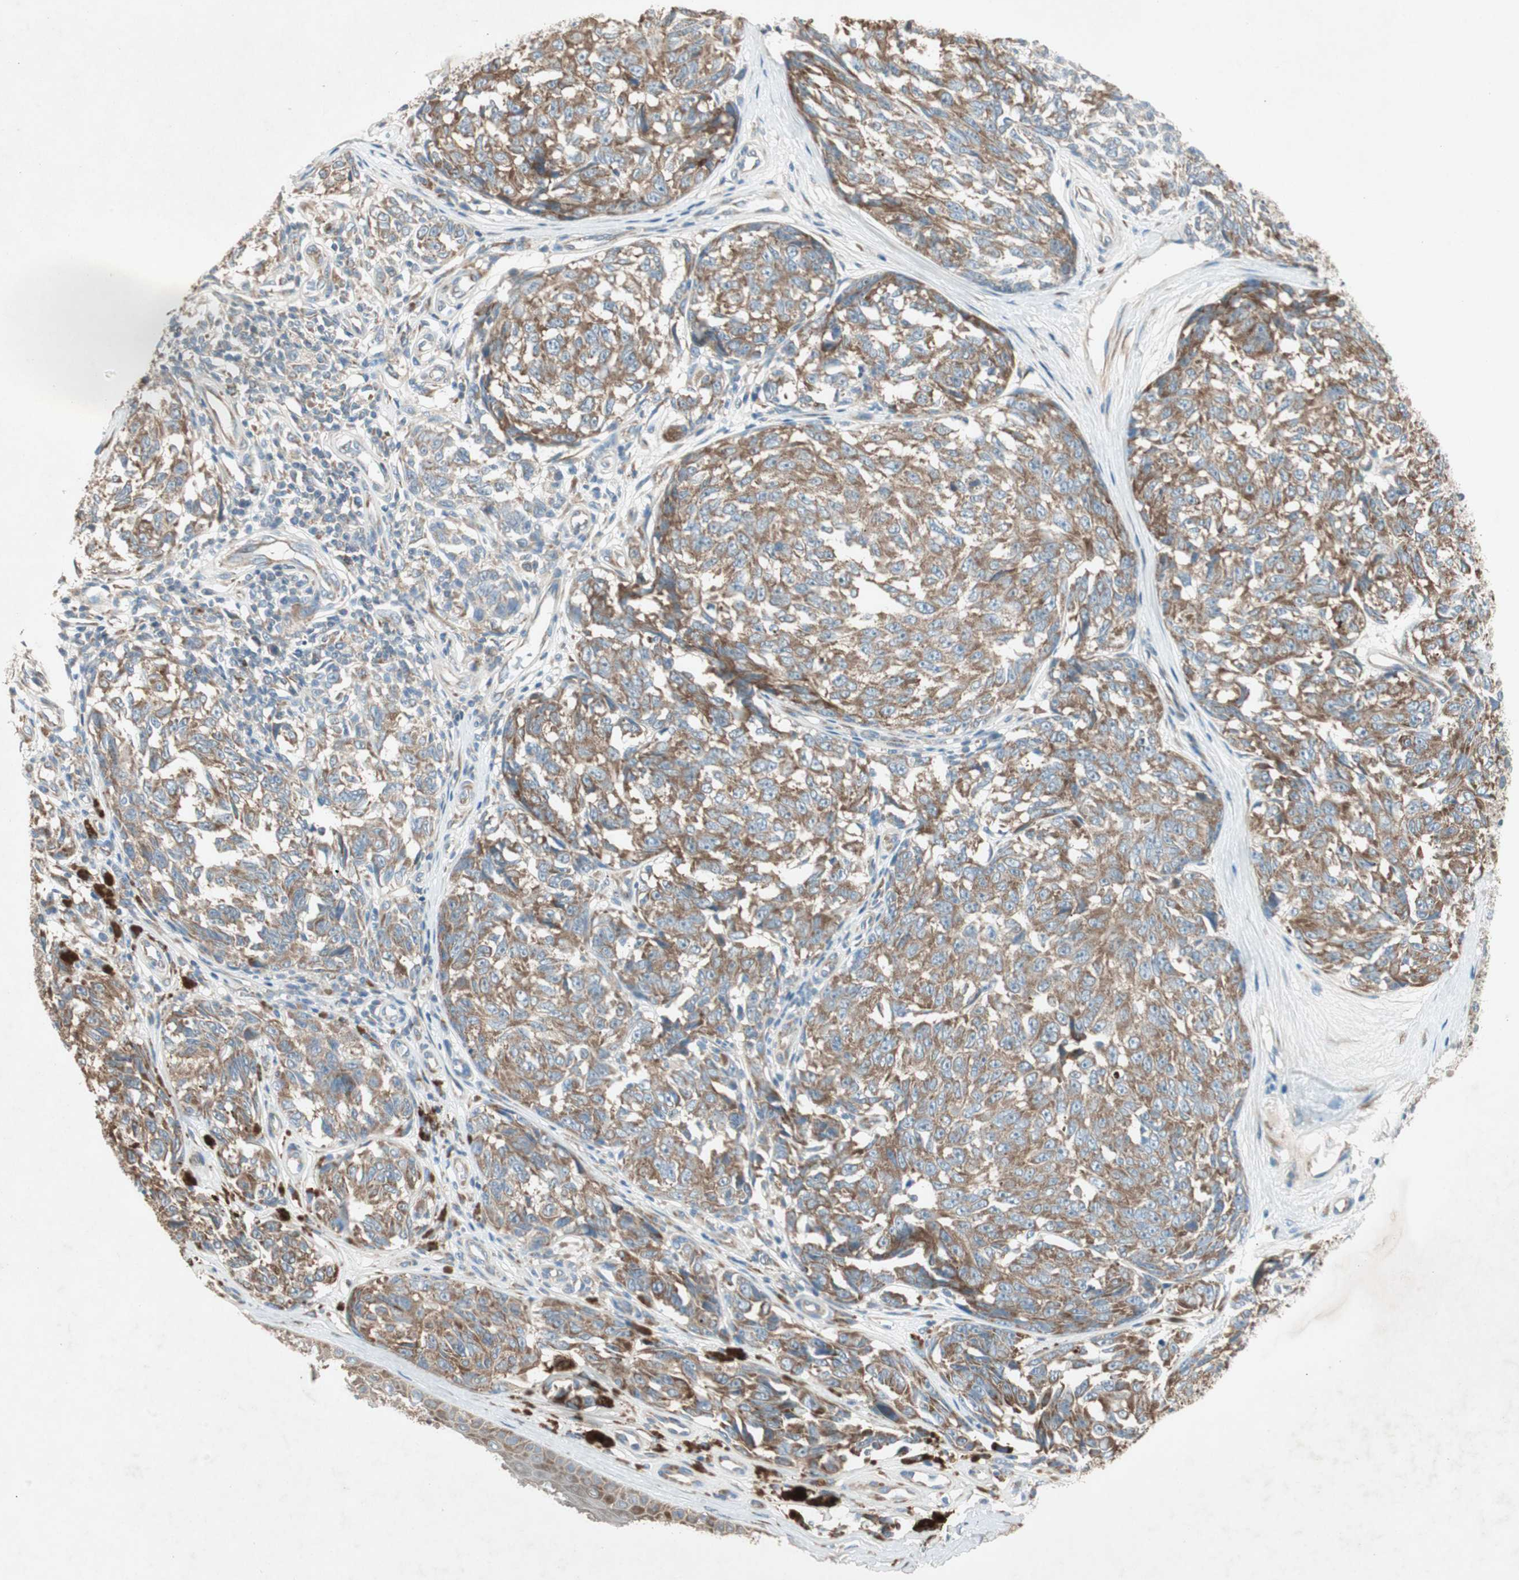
{"staining": {"intensity": "moderate", "quantity": ">75%", "location": "cytoplasmic/membranous"}, "tissue": "melanoma", "cell_type": "Tumor cells", "image_type": "cancer", "snomed": [{"axis": "morphology", "description": "Malignant melanoma, NOS"}, {"axis": "topography", "description": "Skin"}], "caption": "IHC of human melanoma displays medium levels of moderate cytoplasmic/membranous staining in about >75% of tumor cells.", "gene": "RPL23", "patient": {"sex": "female", "age": 64}}